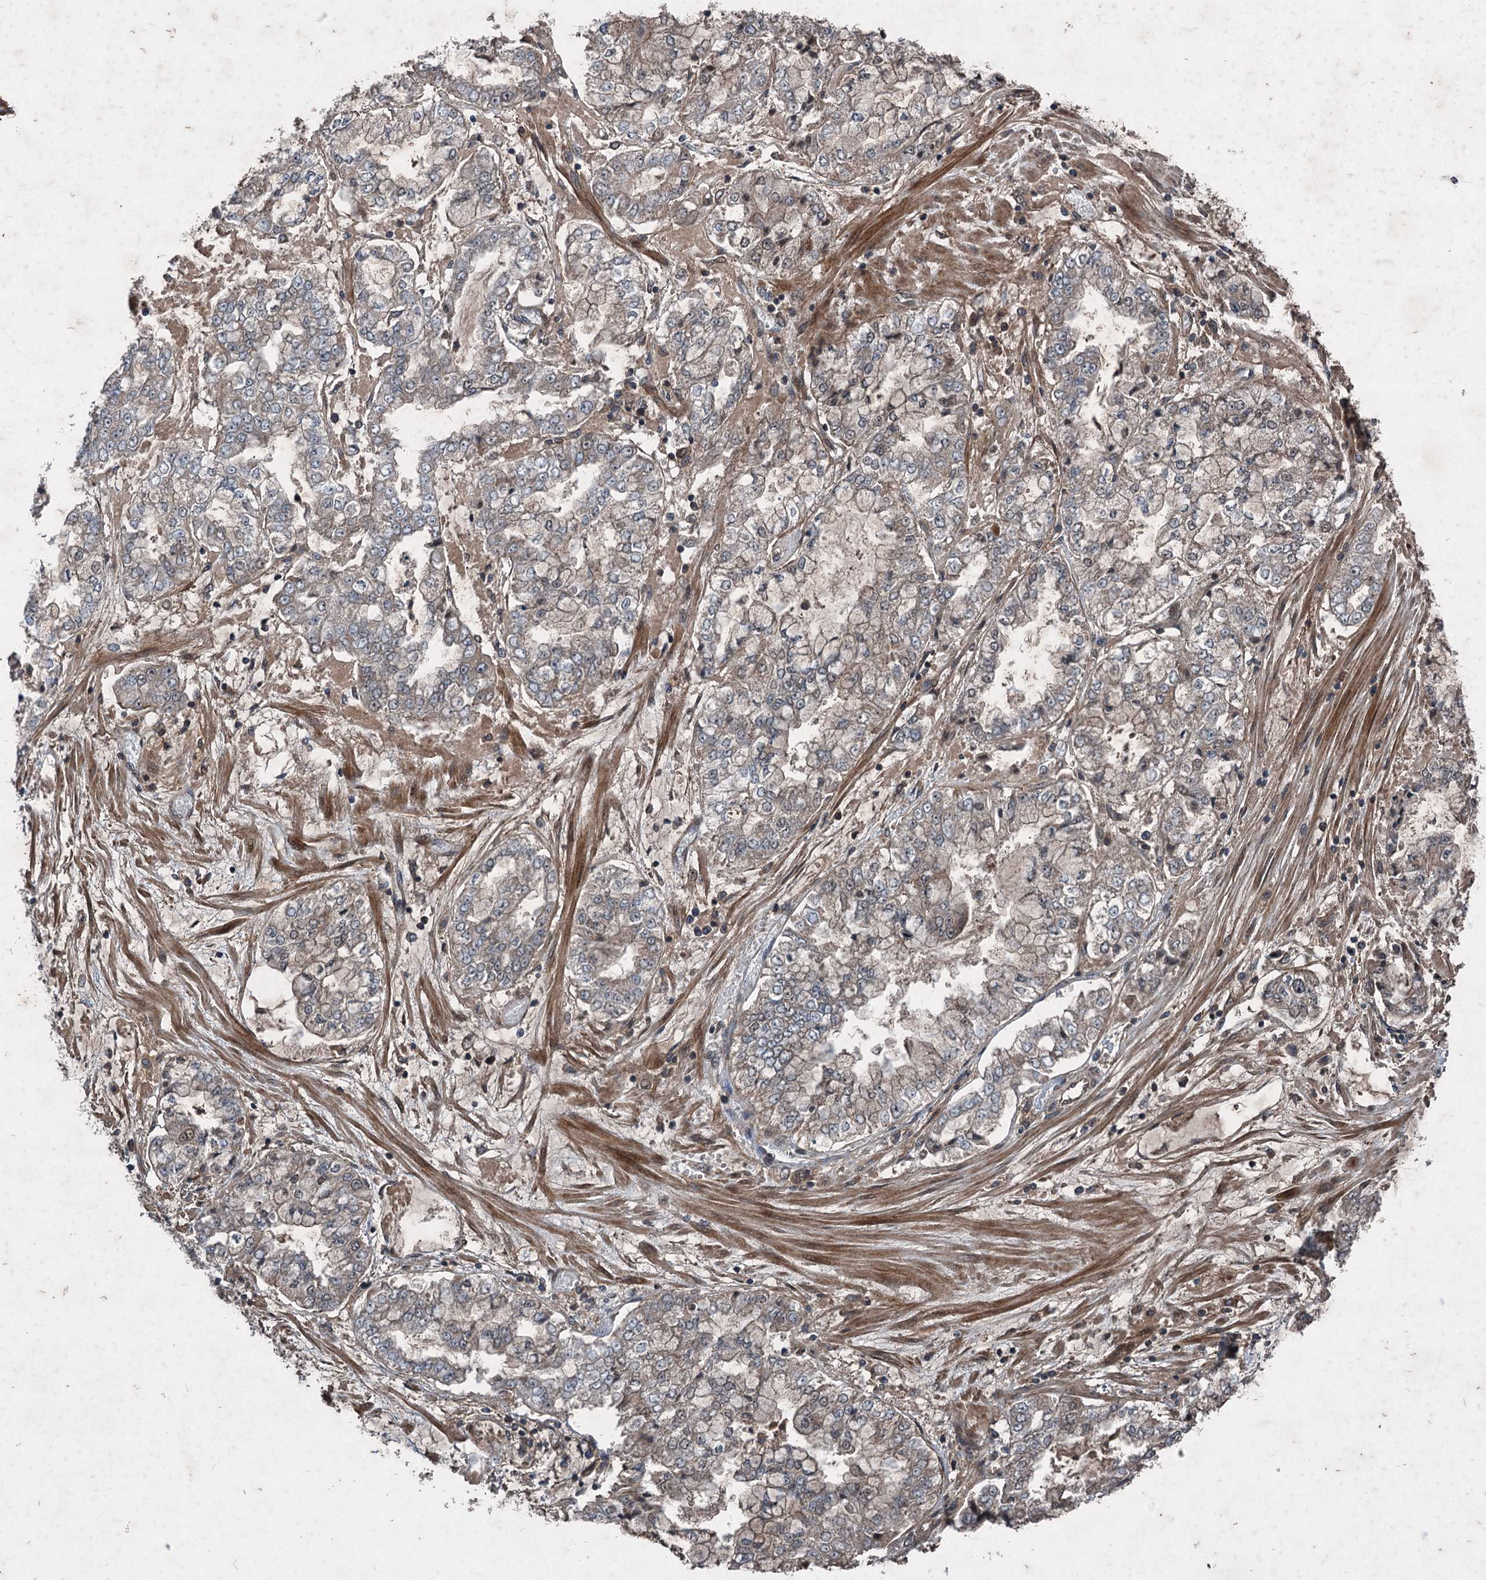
{"staining": {"intensity": "weak", "quantity": "25%-75%", "location": "cytoplasmic/membranous"}, "tissue": "stomach cancer", "cell_type": "Tumor cells", "image_type": "cancer", "snomed": [{"axis": "morphology", "description": "Adenocarcinoma, NOS"}, {"axis": "topography", "description": "Stomach"}], "caption": "Immunohistochemistry (IHC) of adenocarcinoma (stomach) displays low levels of weak cytoplasmic/membranous staining in about 25%-75% of tumor cells. (Brightfield microscopy of DAB IHC at high magnification).", "gene": "ALAS1", "patient": {"sex": "male", "age": 76}}